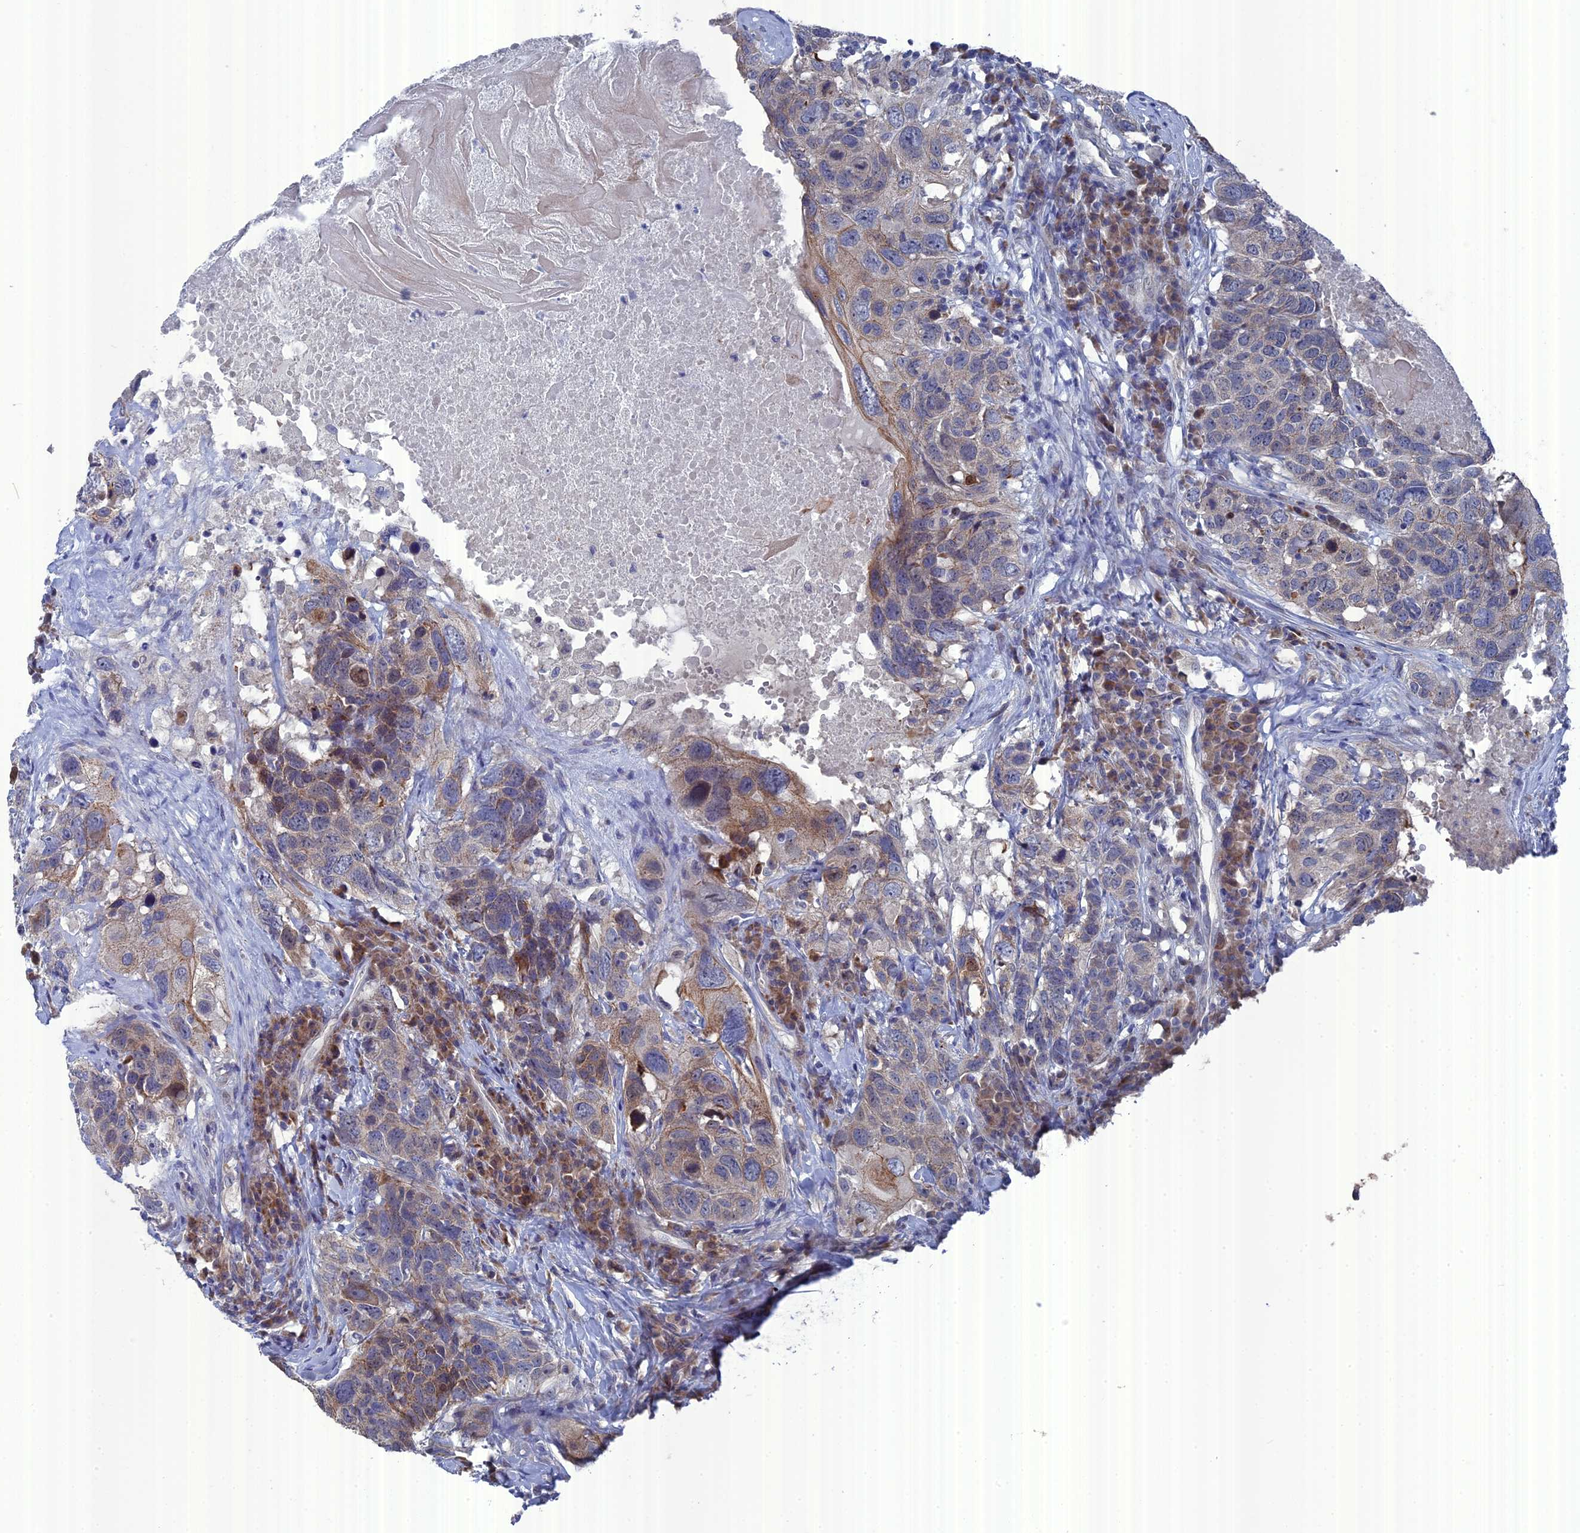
{"staining": {"intensity": "moderate", "quantity": "<25%", "location": "cytoplasmic/membranous"}, "tissue": "head and neck cancer", "cell_type": "Tumor cells", "image_type": "cancer", "snomed": [{"axis": "morphology", "description": "Squamous cell carcinoma, NOS"}, {"axis": "topography", "description": "Head-Neck"}], "caption": "Moderate cytoplasmic/membranous expression for a protein is appreciated in approximately <25% of tumor cells of head and neck cancer (squamous cell carcinoma) using immunohistochemistry.", "gene": "TMEM161A", "patient": {"sex": "male", "age": 66}}